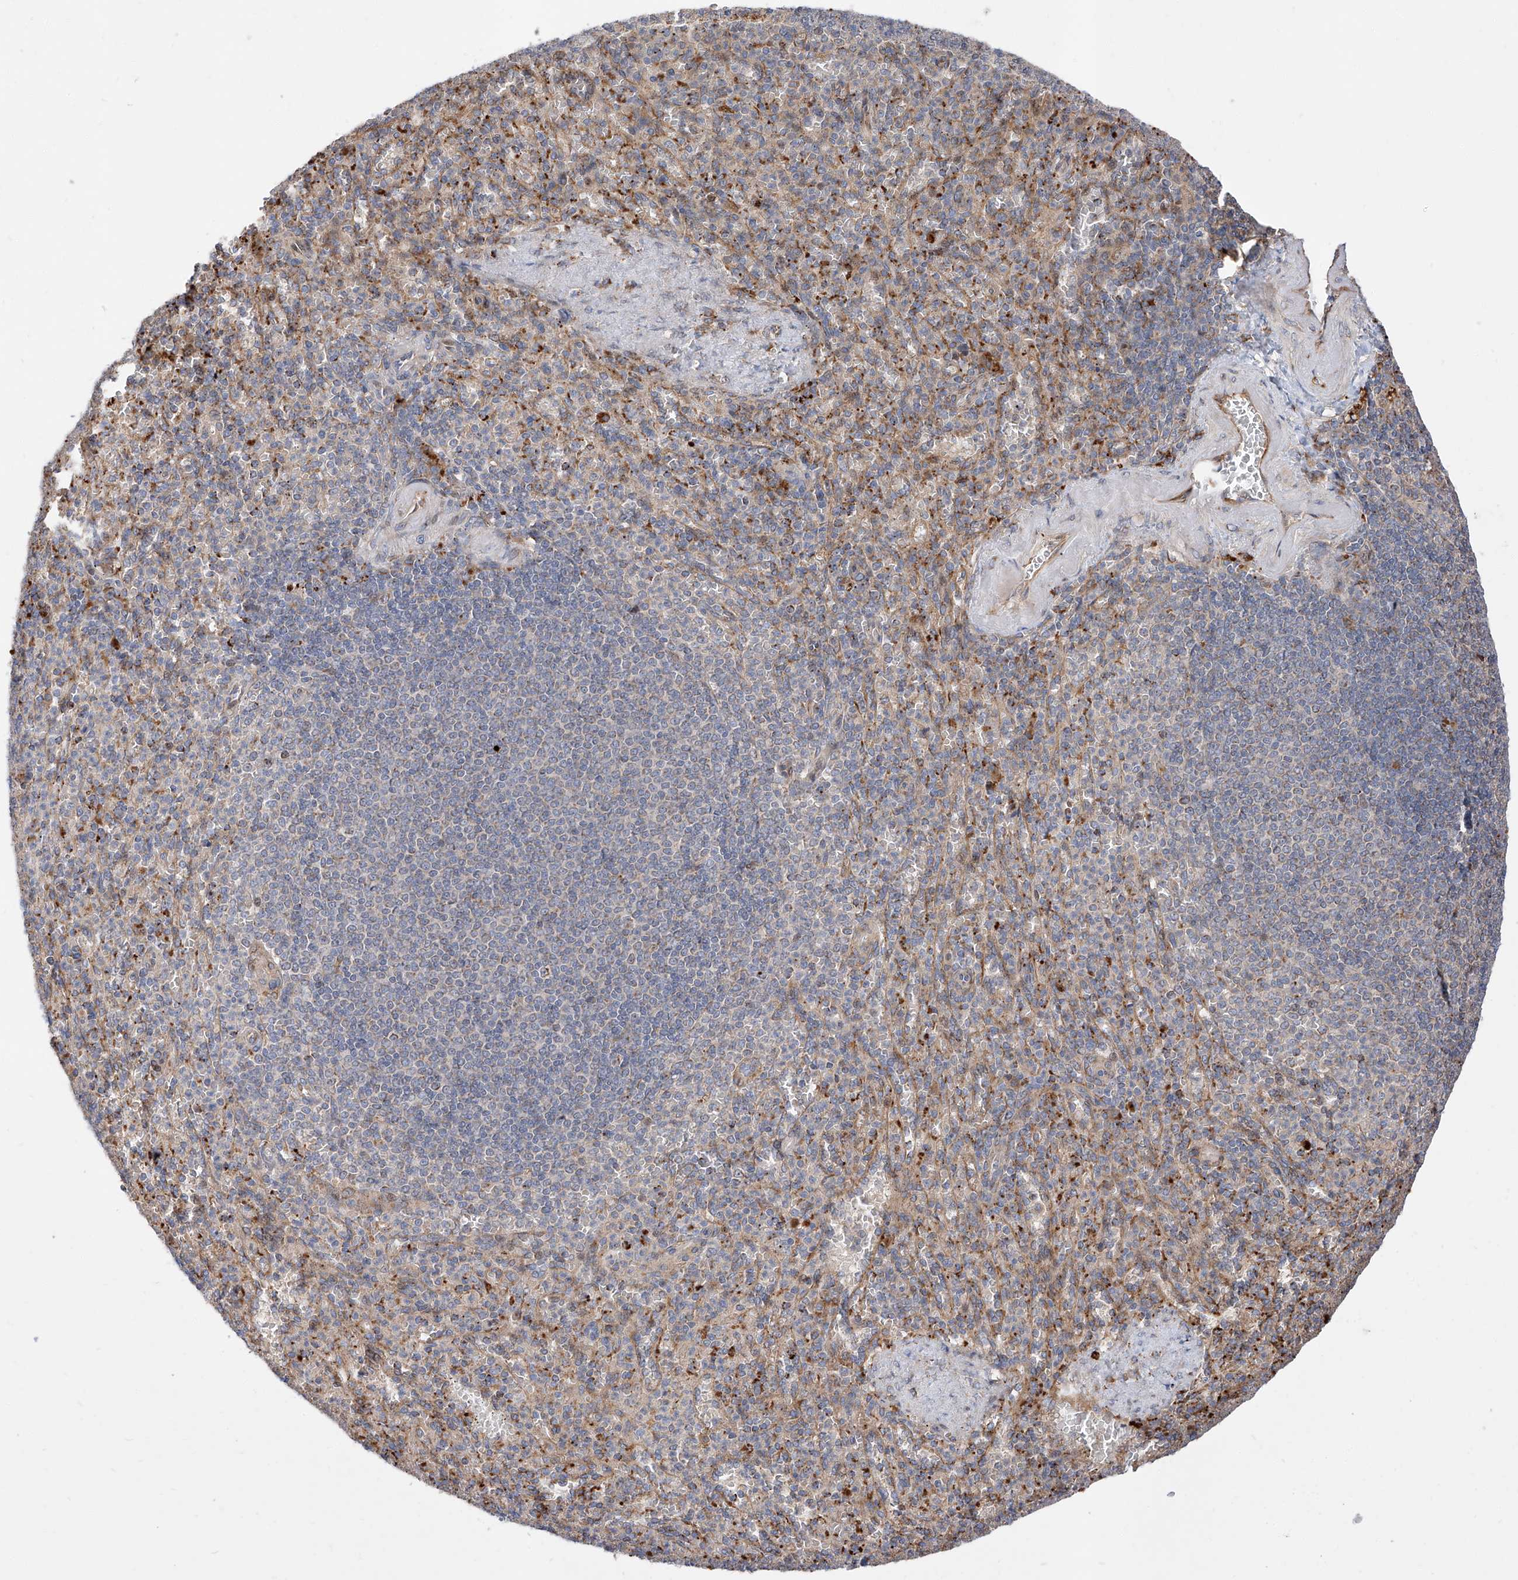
{"staining": {"intensity": "weak", "quantity": "<25%", "location": "cytoplasmic/membranous"}, "tissue": "spleen", "cell_type": "Cells in red pulp", "image_type": "normal", "snomed": [{"axis": "morphology", "description": "Normal tissue, NOS"}, {"axis": "topography", "description": "Spleen"}], "caption": "DAB (3,3'-diaminobenzidine) immunohistochemical staining of benign human spleen reveals no significant staining in cells in red pulp.", "gene": "DIRAS3", "patient": {"sex": "female", "age": 74}}